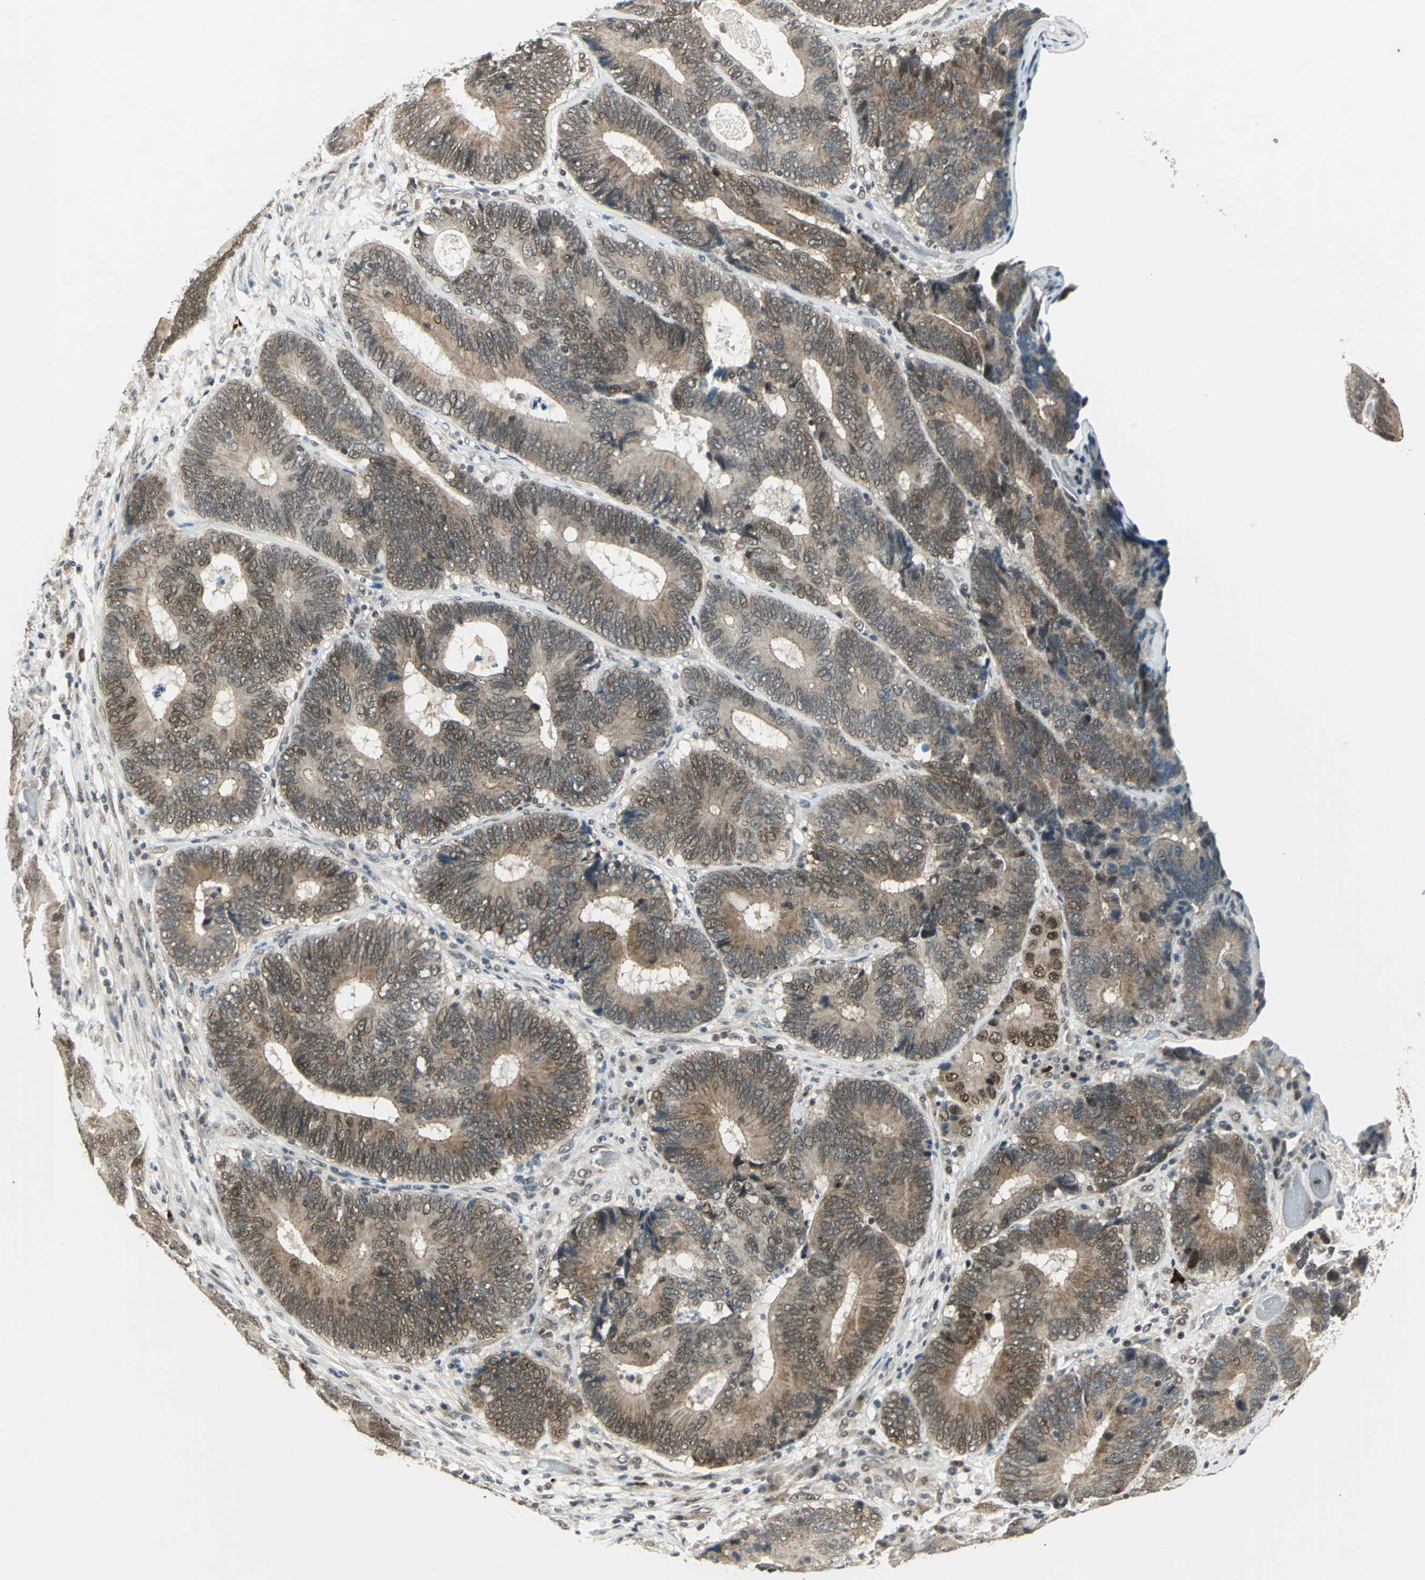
{"staining": {"intensity": "moderate", "quantity": ">75%", "location": "cytoplasmic/membranous"}, "tissue": "colorectal cancer", "cell_type": "Tumor cells", "image_type": "cancer", "snomed": [{"axis": "morphology", "description": "Adenocarcinoma, NOS"}, {"axis": "topography", "description": "Colon"}], "caption": "Immunohistochemical staining of colorectal cancer (adenocarcinoma) reveals moderate cytoplasmic/membranous protein expression in about >75% of tumor cells. Immunohistochemistry (ihc) stains the protein of interest in brown and the nuclei are stained blue.", "gene": "RAD17", "patient": {"sex": "female", "age": 78}}